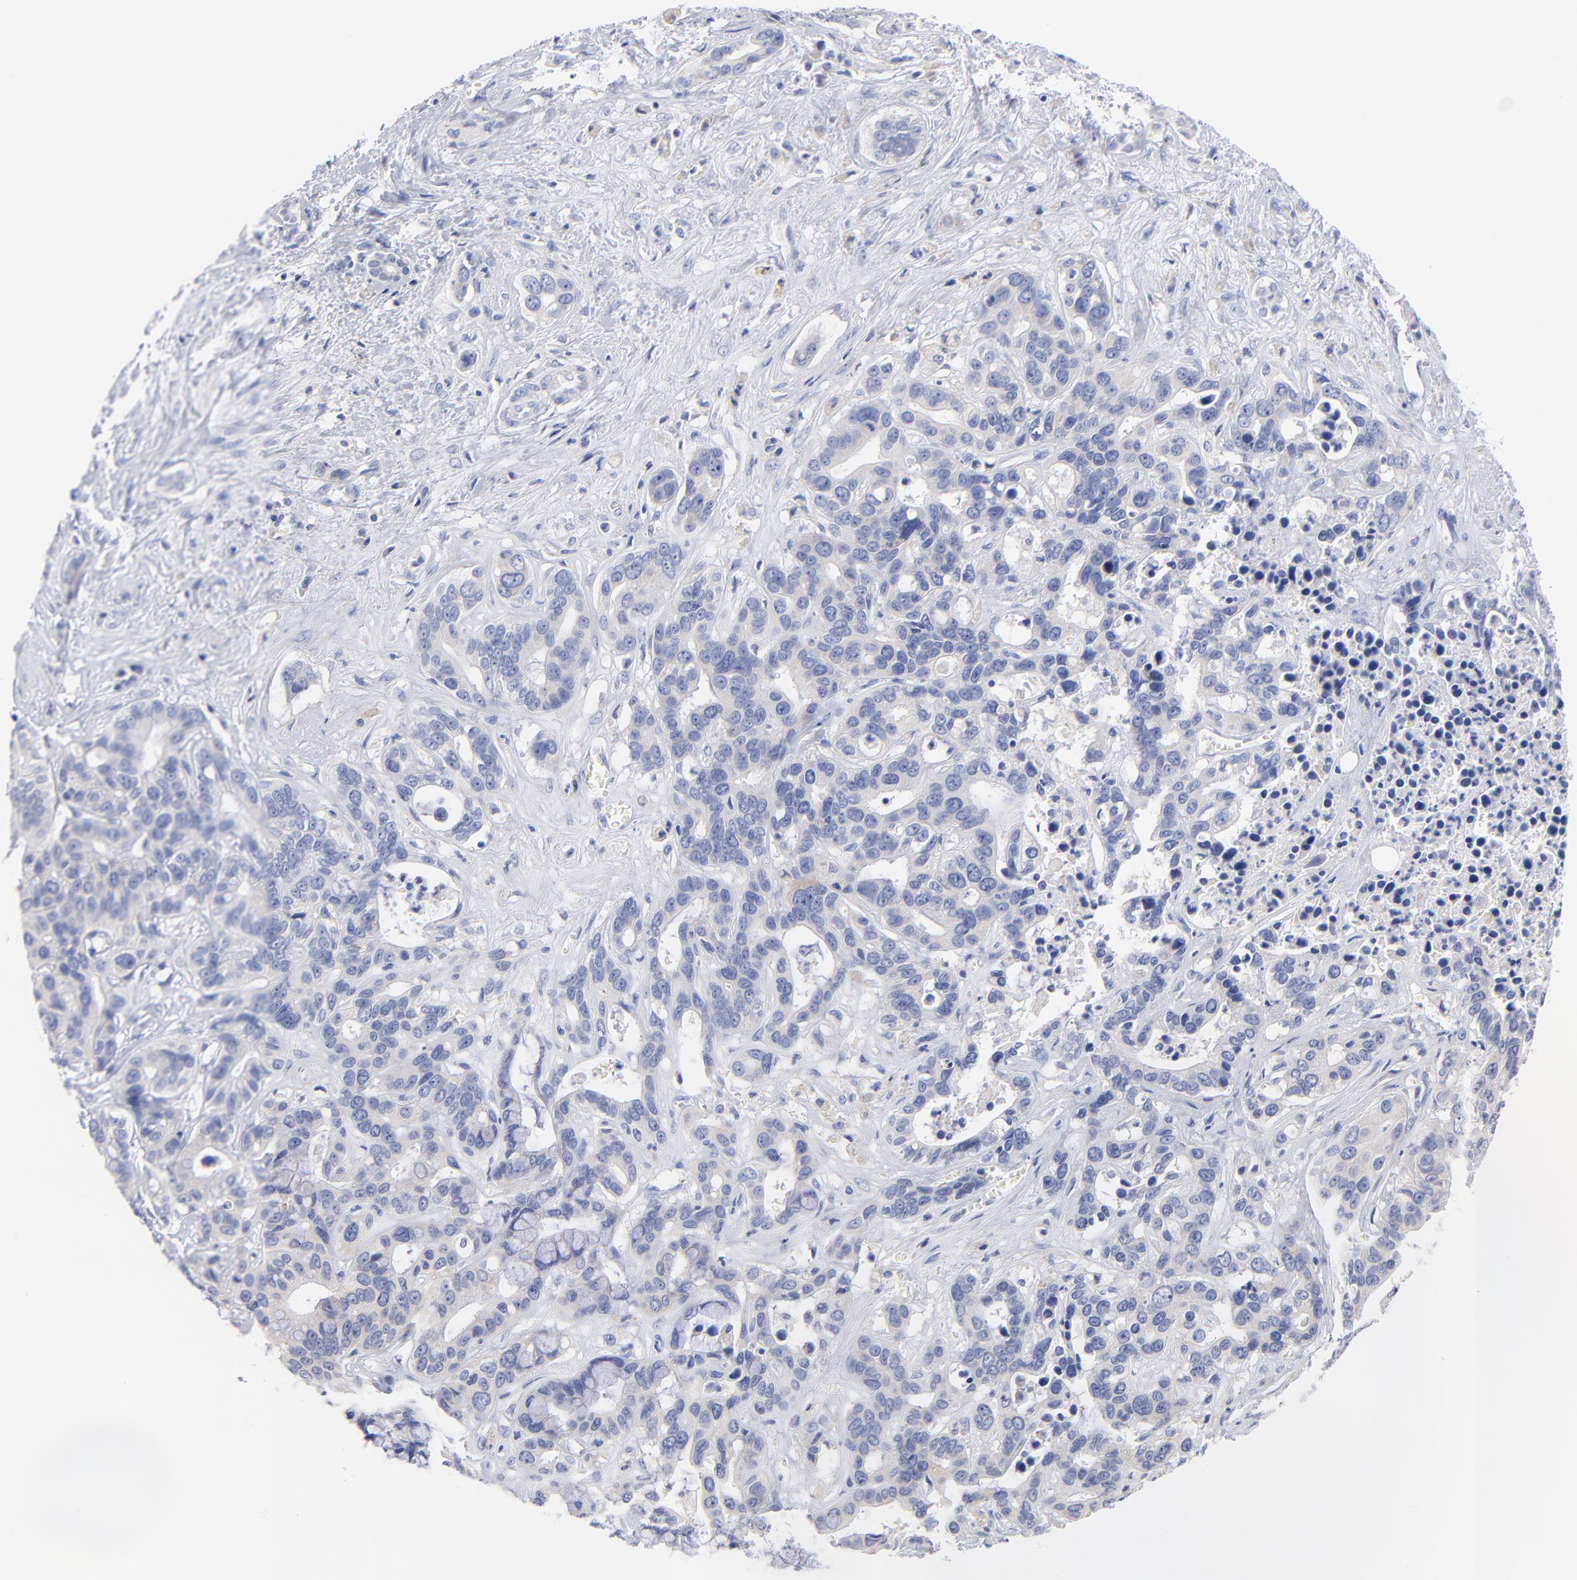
{"staining": {"intensity": "moderate", "quantity": "<25%", "location": "cytoplasmic/membranous"}, "tissue": "liver cancer", "cell_type": "Tumor cells", "image_type": "cancer", "snomed": [{"axis": "morphology", "description": "Cholangiocarcinoma"}, {"axis": "topography", "description": "Liver"}], "caption": "An IHC photomicrograph of tumor tissue is shown. Protein staining in brown labels moderate cytoplasmic/membranous positivity in liver cancer (cholangiocarcinoma) within tumor cells.", "gene": "EBP", "patient": {"sex": "female", "age": 65}}